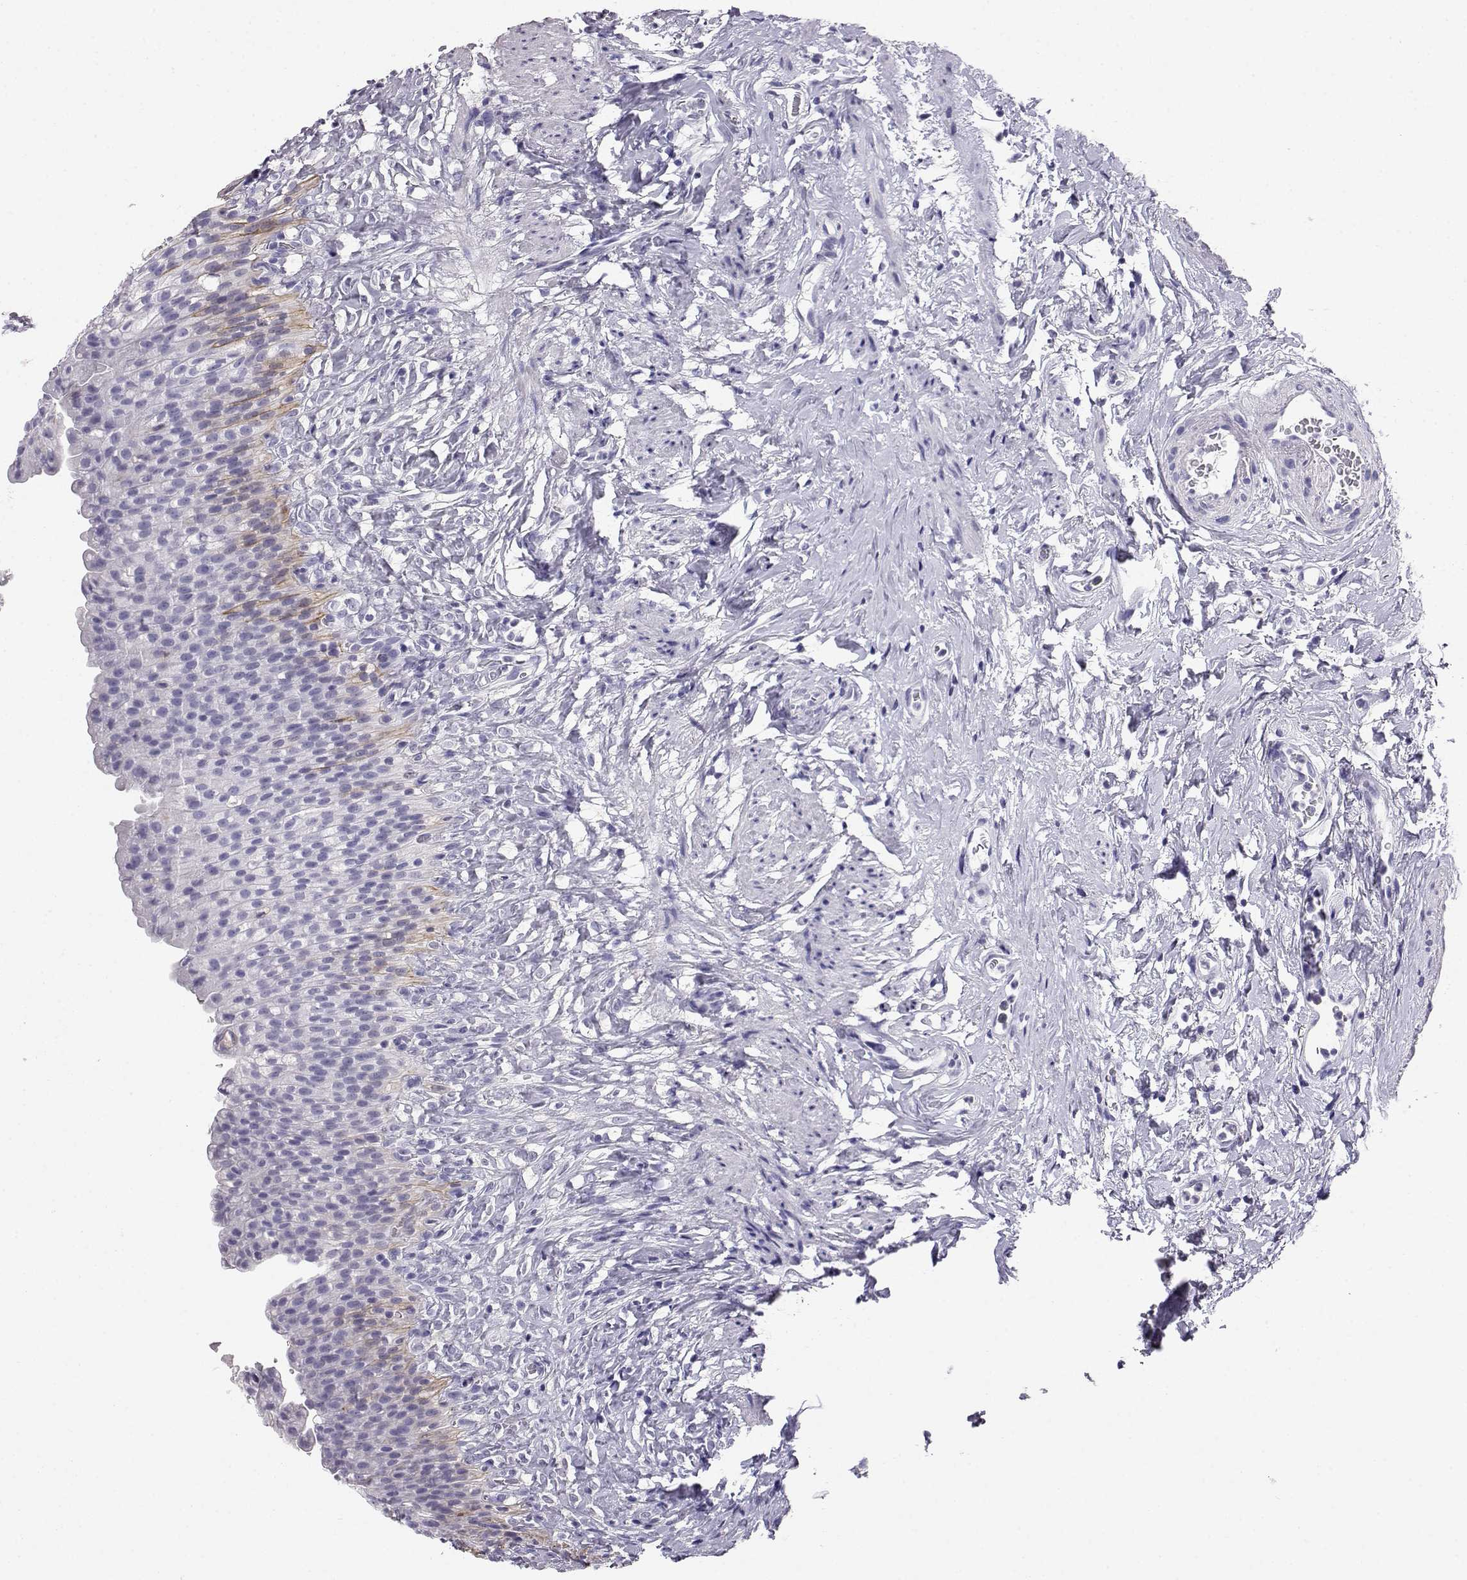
{"staining": {"intensity": "moderate", "quantity": "<25%", "location": "cytoplasmic/membranous"}, "tissue": "urinary bladder", "cell_type": "Urothelial cells", "image_type": "normal", "snomed": [{"axis": "morphology", "description": "Normal tissue, NOS"}, {"axis": "topography", "description": "Urinary bladder"}], "caption": "IHC of normal urinary bladder exhibits low levels of moderate cytoplasmic/membranous expression in about <25% of urothelial cells. (IHC, brightfield microscopy, high magnification).", "gene": "AKR1B1", "patient": {"sex": "male", "age": 76}}